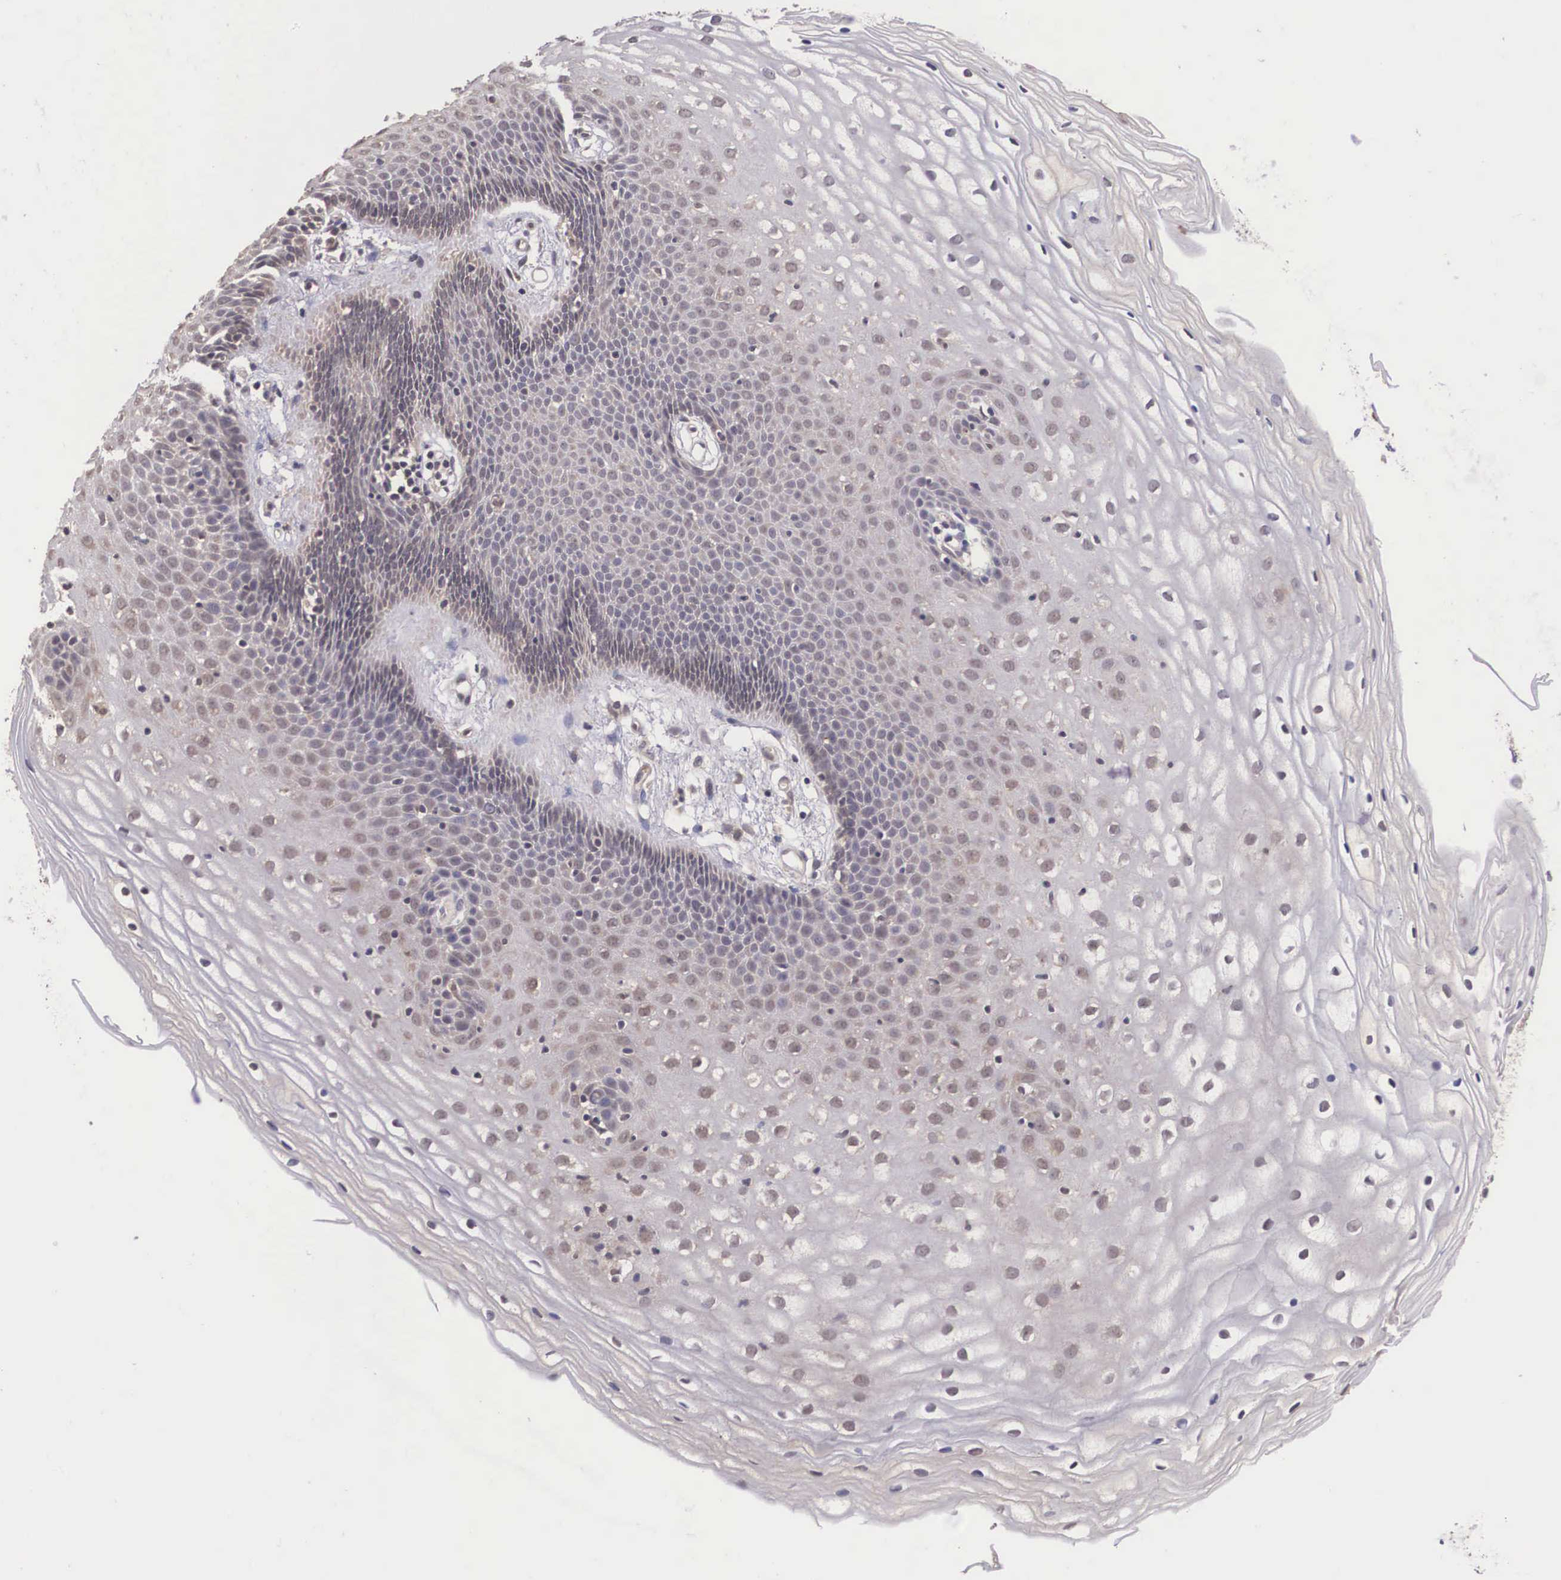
{"staining": {"intensity": "weak", "quantity": "25%-75%", "location": "cytoplasmic/membranous"}, "tissue": "cervix", "cell_type": "Glandular cells", "image_type": "normal", "snomed": [{"axis": "morphology", "description": "Normal tissue, NOS"}, {"axis": "topography", "description": "Cervix"}], "caption": "Protein analysis of unremarkable cervix displays weak cytoplasmic/membranous positivity in approximately 25%-75% of glandular cells. The staining was performed using DAB to visualize the protein expression in brown, while the nuclei were stained in blue with hematoxylin (Magnification: 20x).", "gene": "VASH1", "patient": {"sex": "female", "age": 53}}